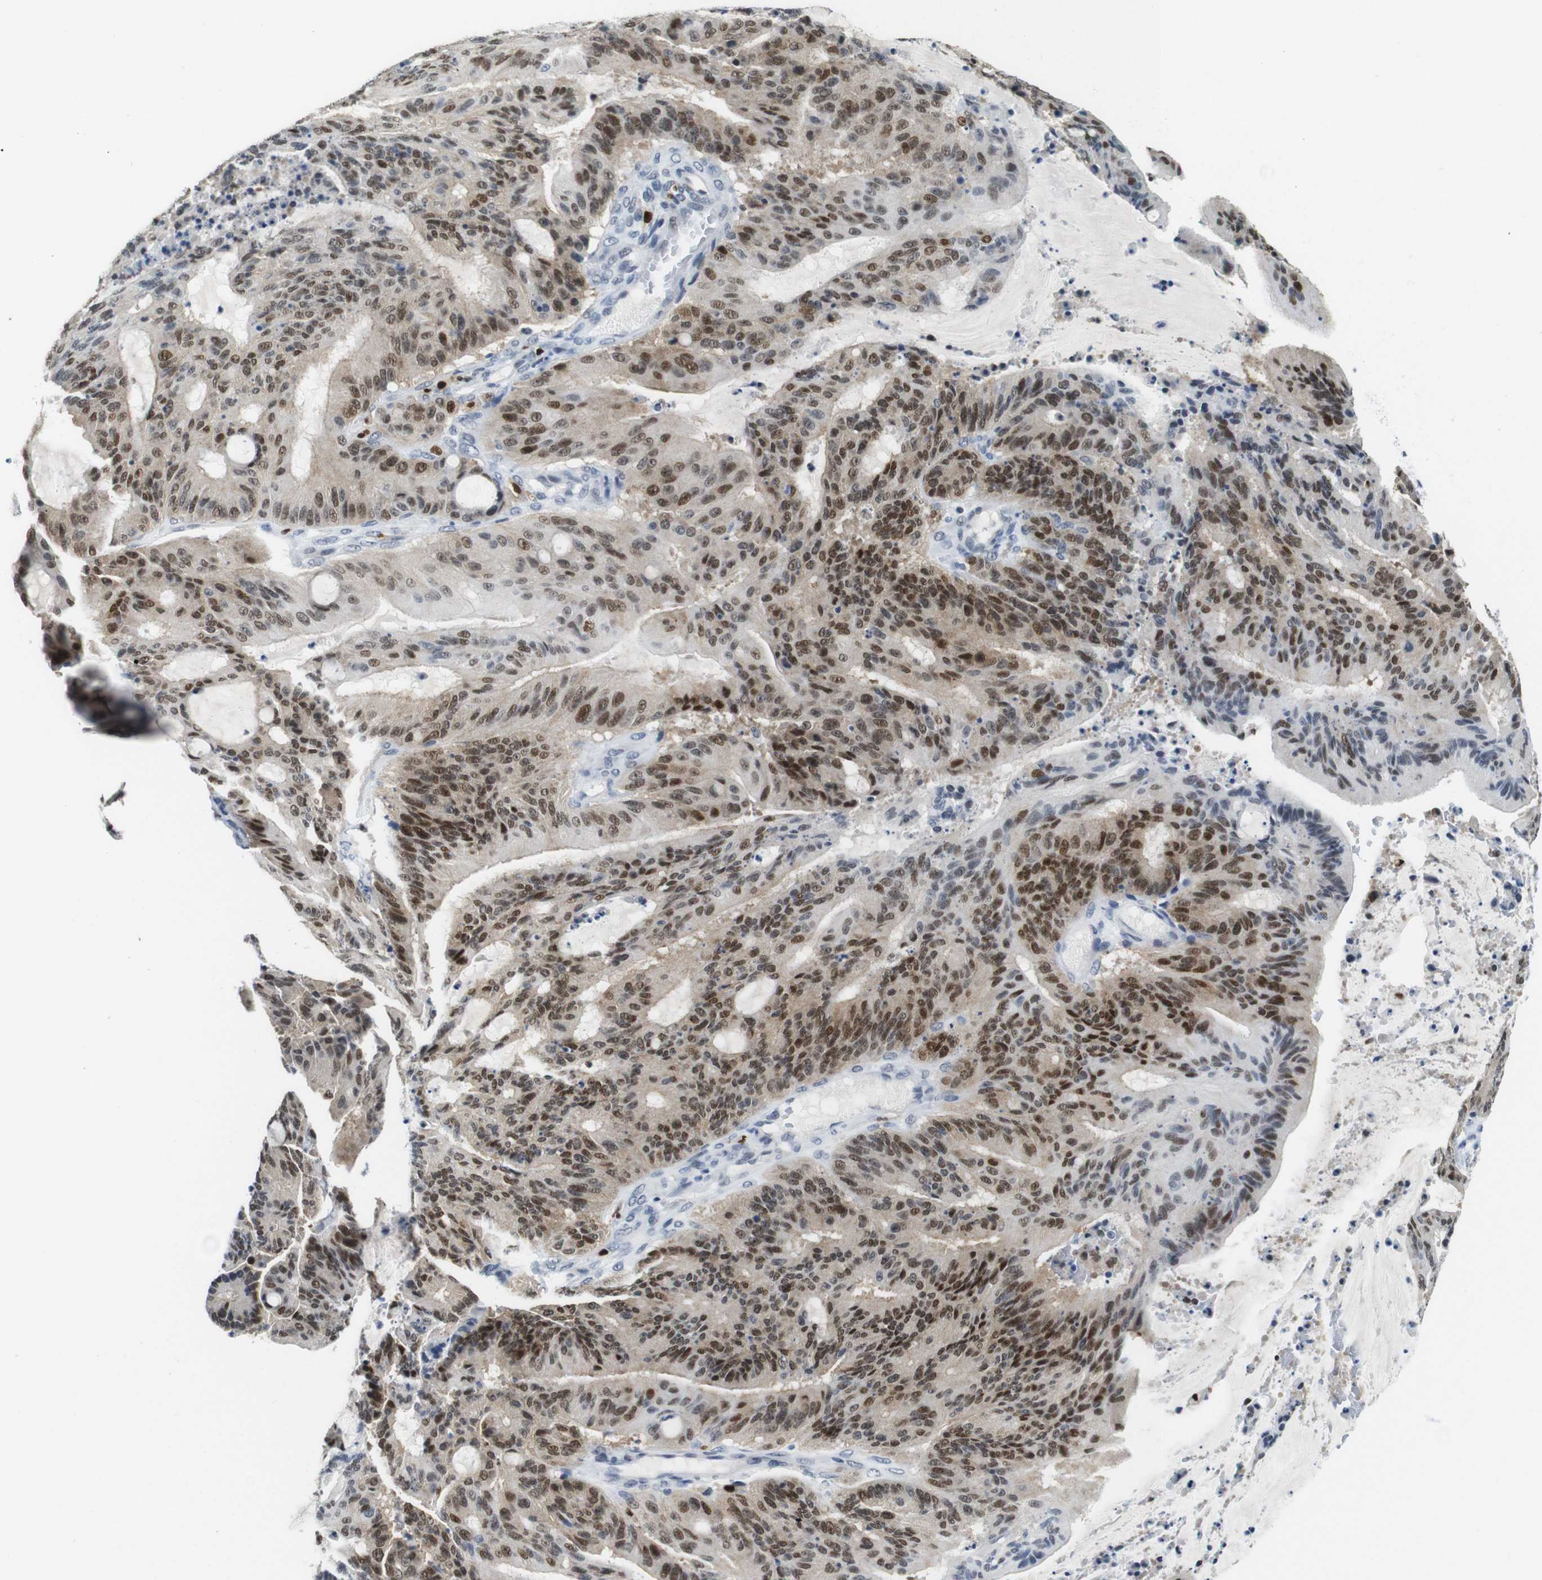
{"staining": {"intensity": "moderate", "quantity": ">75%", "location": "nuclear"}, "tissue": "liver cancer", "cell_type": "Tumor cells", "image_type": "cancer", "snomed": [{"axis": "morphology", "description": "Cholangiocarcinoma"}, {"axis": "topography", "description": "Liver"}], "caption": "Immunohistochemical staining of liver cancer (cholangiocarcinoma) demonstrates moderate nuclear protein expression in about >75% of tumor cells.", "gene": "IRF8", "patient": {"sex": "female", "age": 73}}